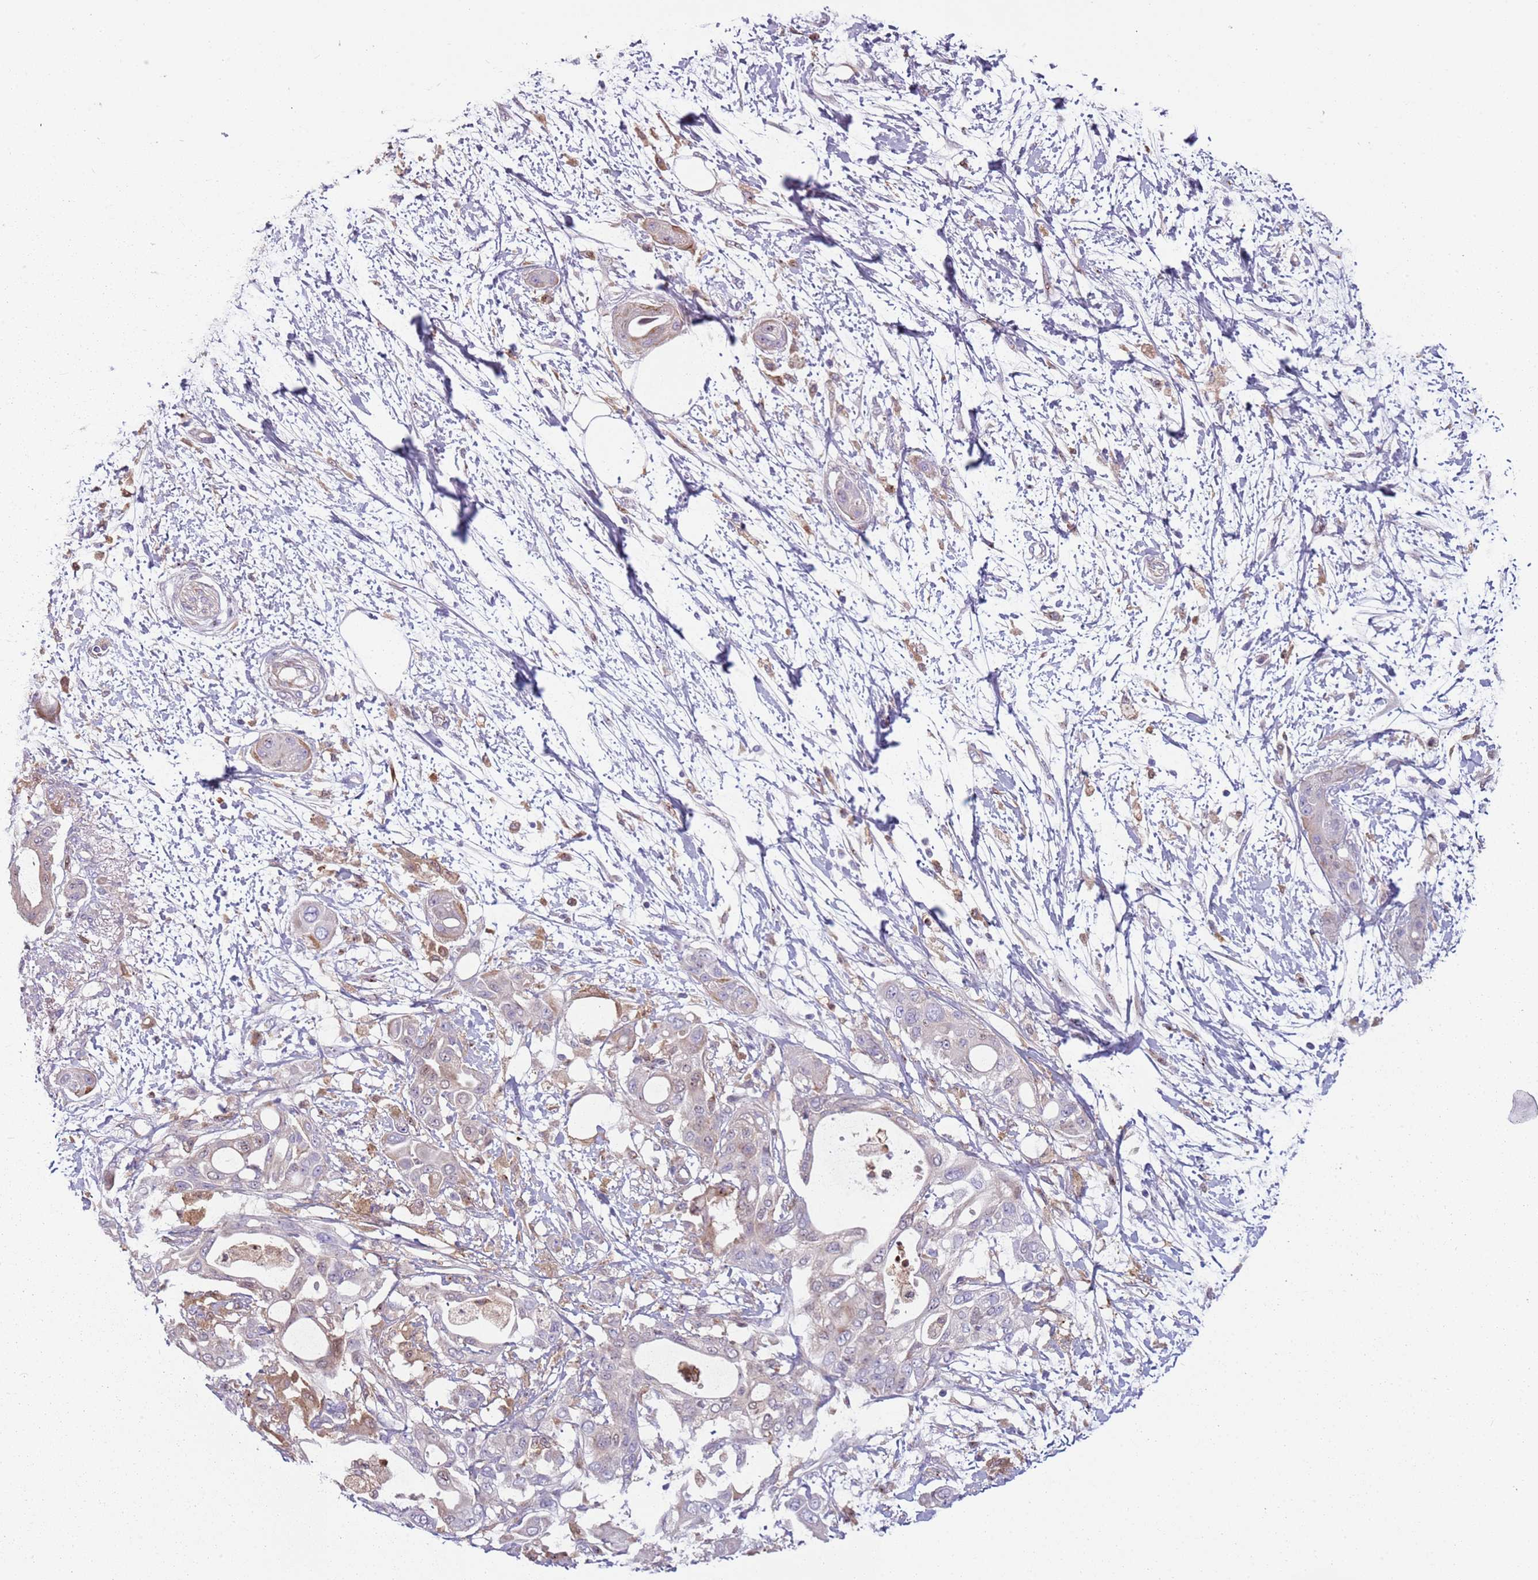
{"staining": {"intensity": "negative", "quantity": "none", "location": "none"}, "tissue": "pancreatic cancer", "cell_type": "Tumor cells", "image_type": "cancer", "snomed": [{"axis": "morphology", "description": "Adenocarcinoma, NOS"}, {"axis": "topography", "description": "Pancreas"}], "caption": "A high-resolution image shows immunohistochemistry staining of pancreatic cancer, which reveals no significant expression in tumor cells. (IHC, brightfield microscopy, high magnification).", "gene": "NADK", "patient": {"sex": "male", "age": 68}}